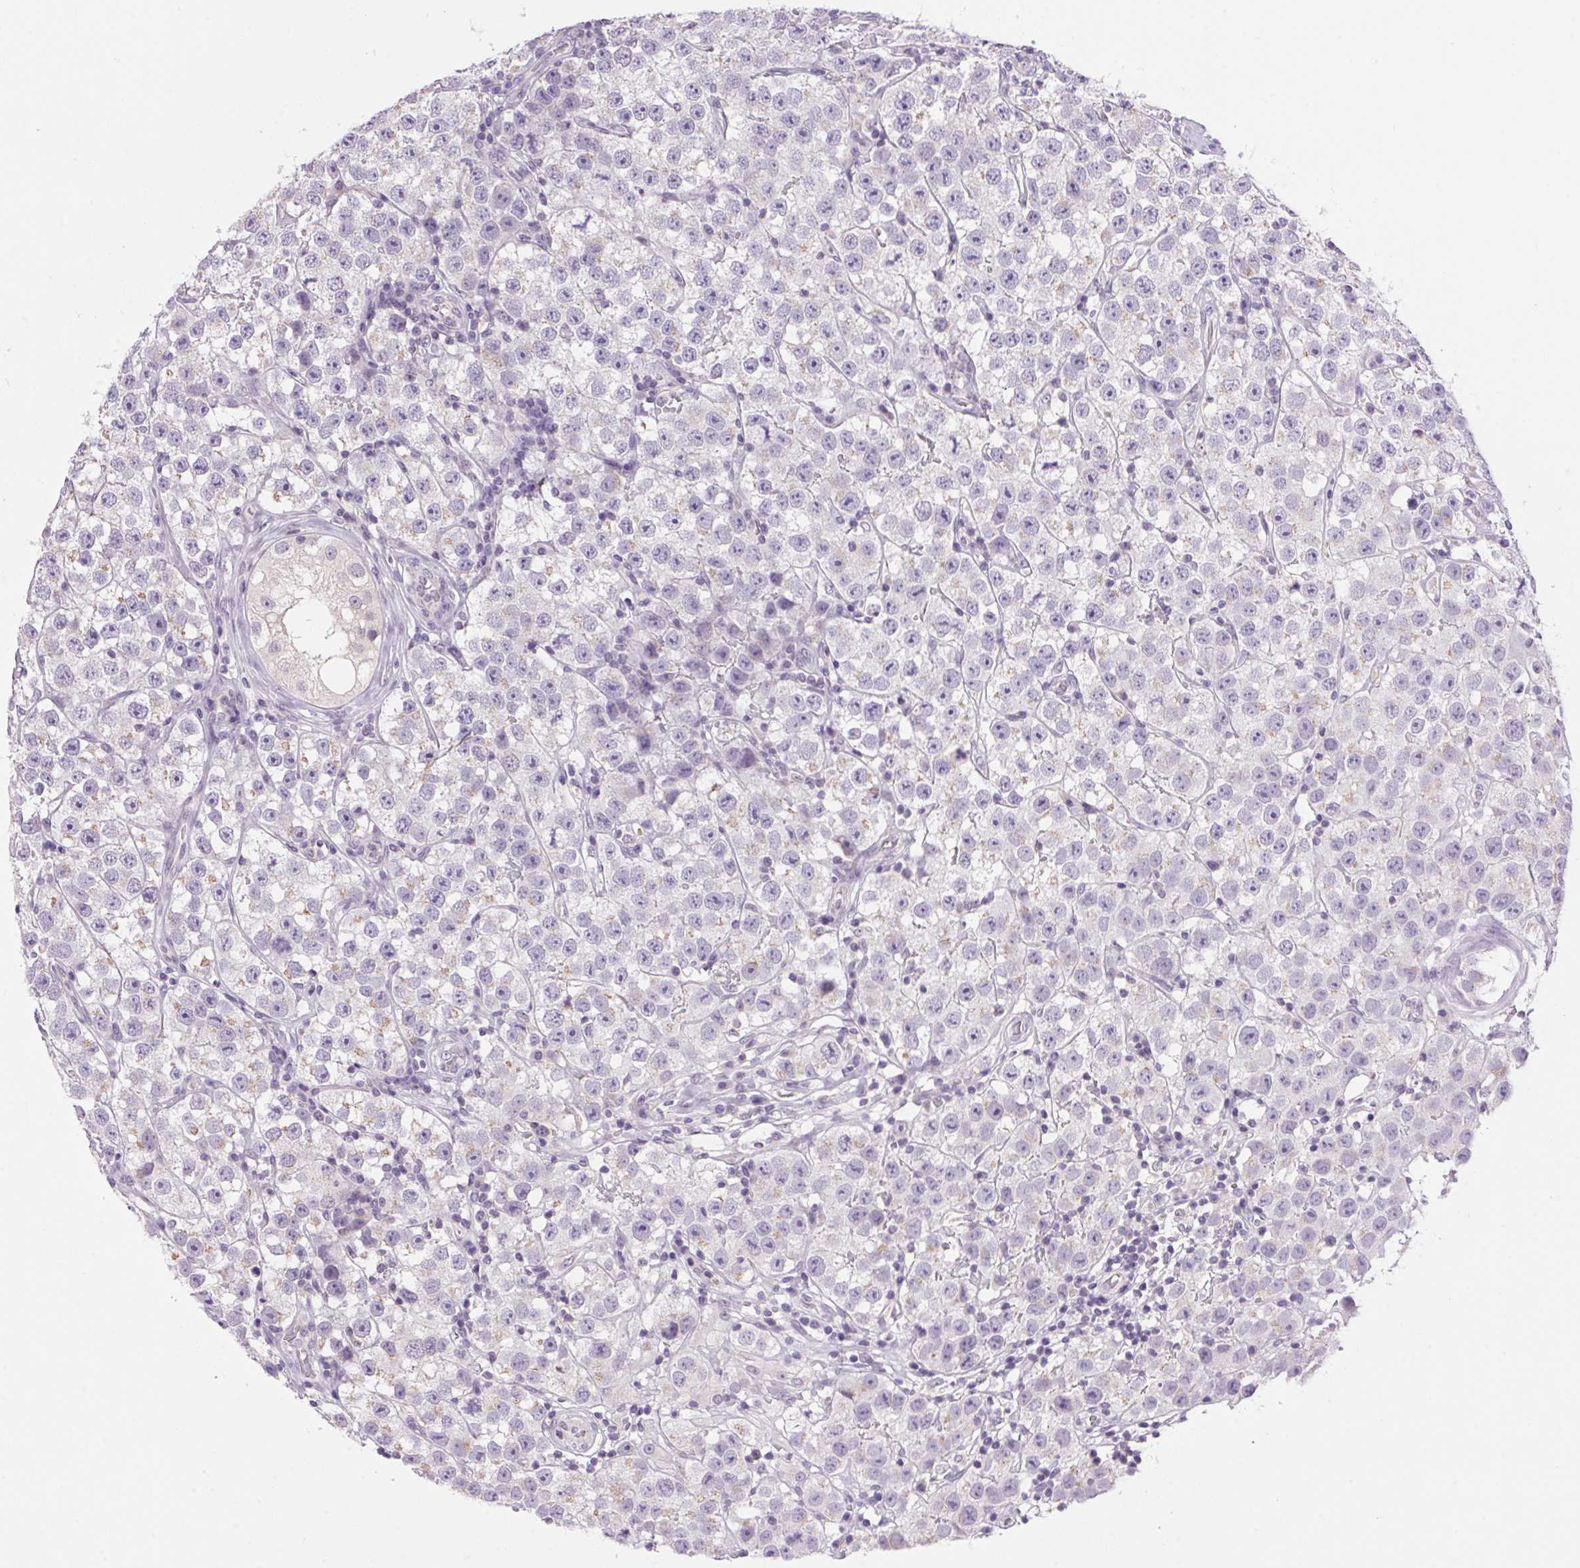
{"staining": {"intensity": "negative", "quantity": "none", "location": "none"}, "tissue": "testis cancer", "cell_type": "Tumor cells", "image_type": "cancer", "snomed": [{"axis": "morphology", "description": "Seminoma, NOS"}, {"axis": "topography", "description": "Testis"}], "caption": "Tumor cells are negative for brown protein staining in testis cancer.", "gene": "SMIM13", "patient": {"sex": "male", "age": 34}}